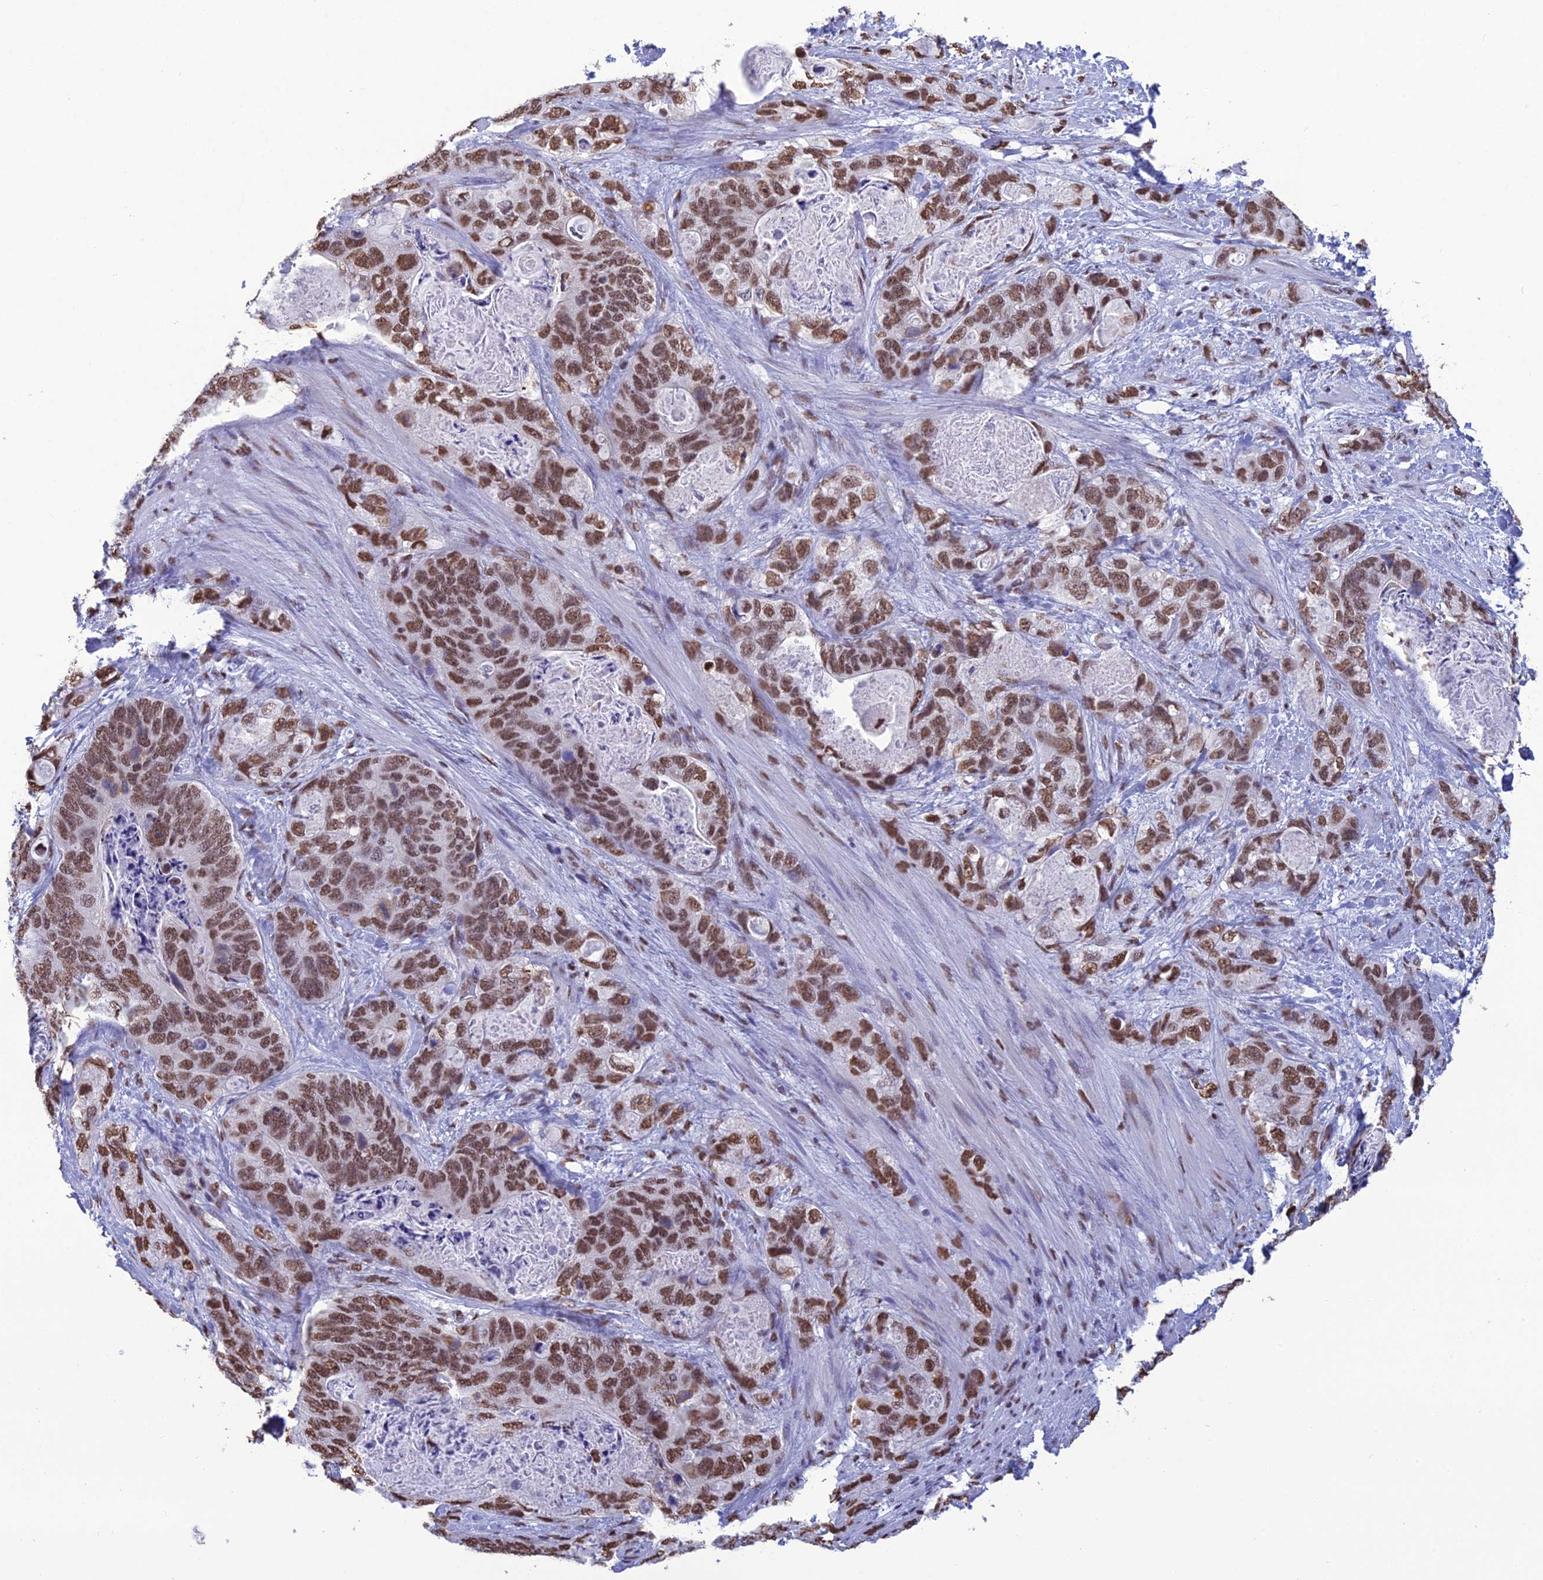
{"staining": {"intensity": "moderate", "quantity": ">75%", "location": "nuclear"}, "tissue": "stomach cancer", "cell_type": "Tumor cells", "image_type": "cancer", "snomed": [{"axis": "morphology", "description": "Normal tissue, NOS"}, {"axis": "morphology", "description": "Adenocarcinoma, NOS"}, {"axis": "topography", "description": "Stomach"}], "caption": "Tumor cells reveal medium levels of moderate nuclear expression in approximately >75% of cells in human stomach cancer (adenocarcinoma).", "gene": "PRAMEF12", "patient": {"sex": "female", "age": 89}}